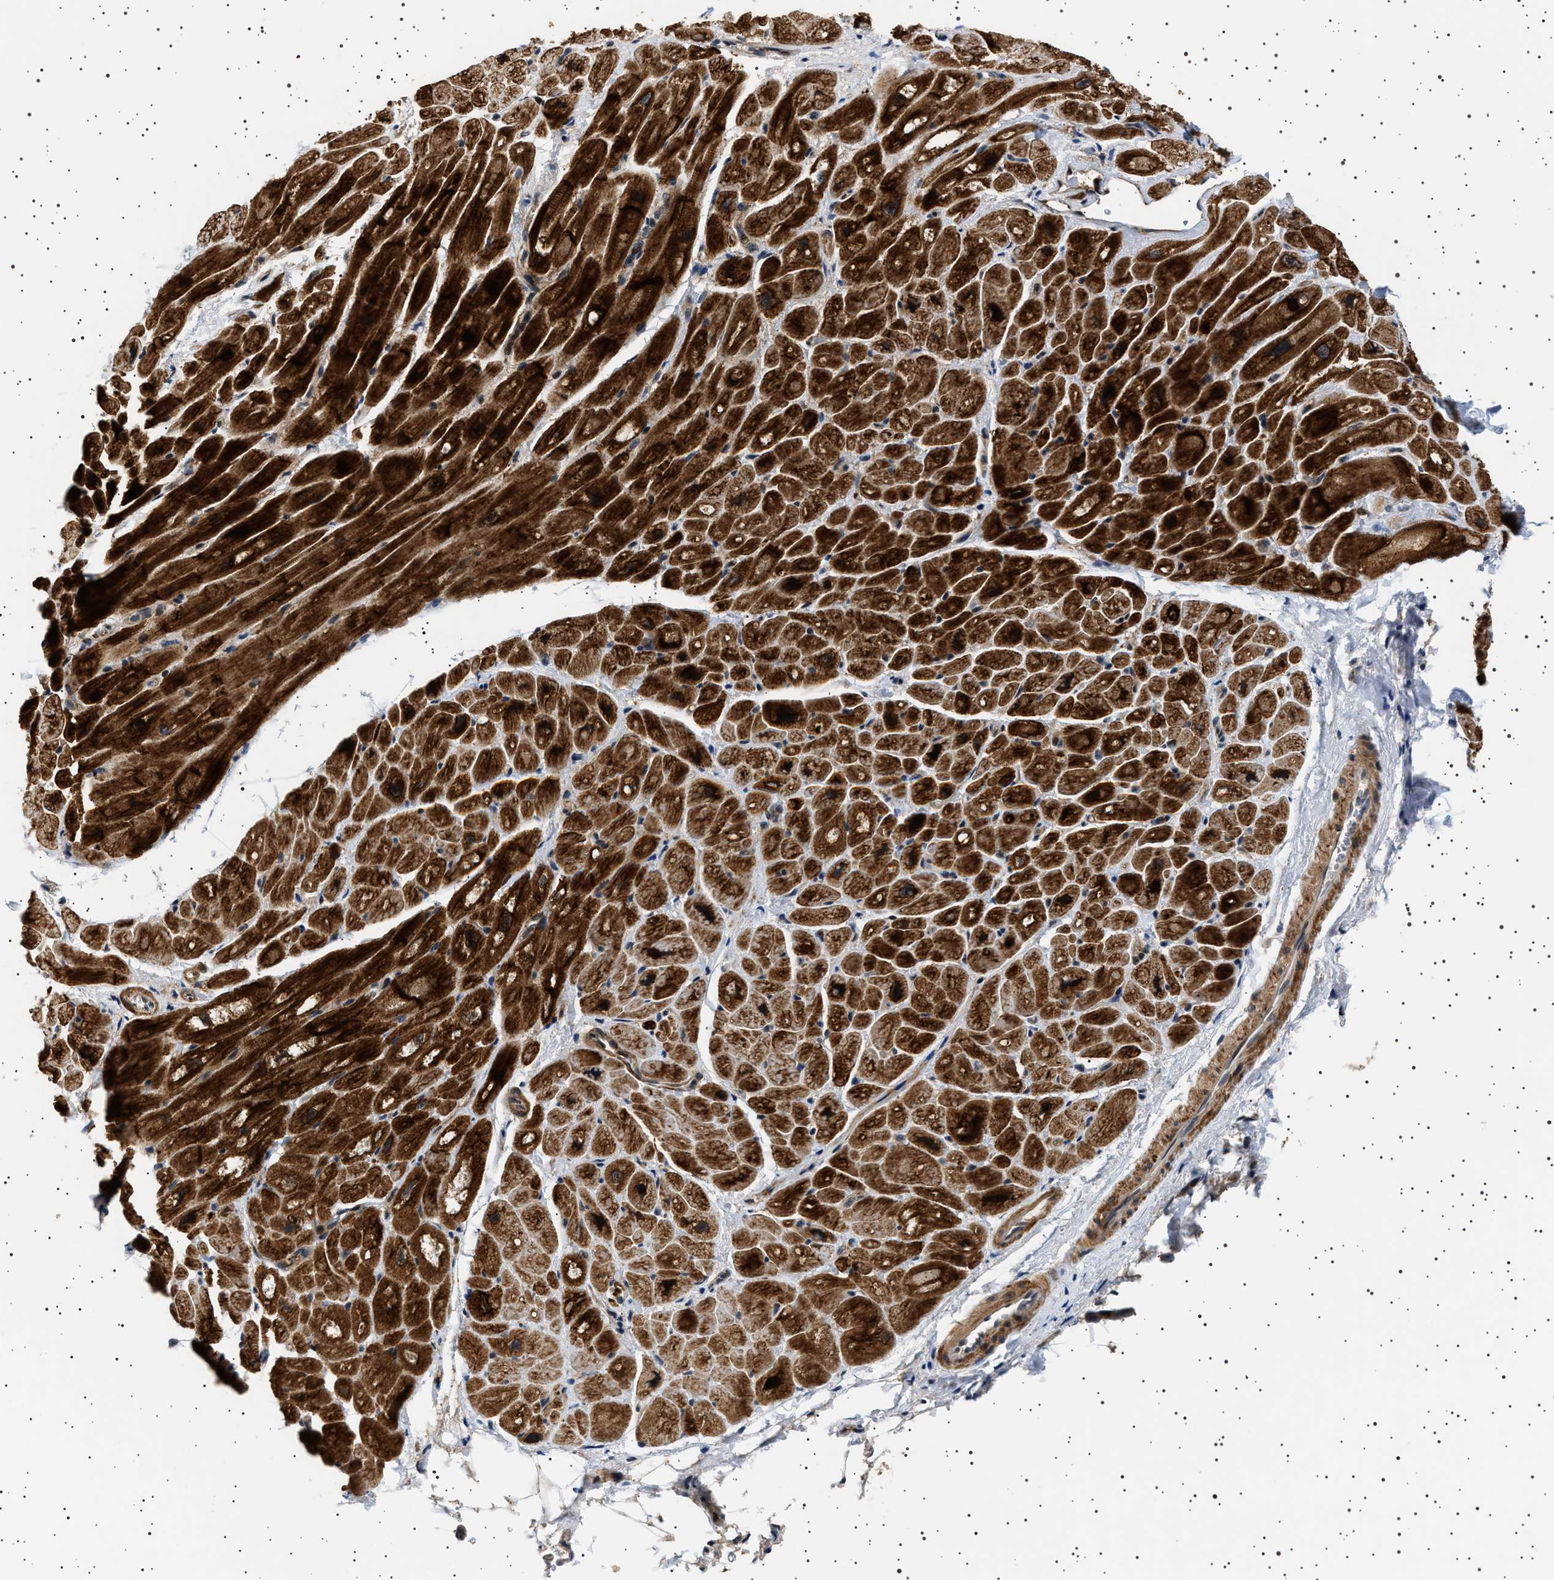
{"staining": {"intensity": "strong", "quantity": ">75%", "location": "cytoplasmic/membranous"}, "tissue": "heart muscle", "cell_type": "Cardiomyocytes", "image_type": "normal", "snomed": [{"axis": "morphology", "description": "Normal tissue, NOS"}, {"axis": "topography", "description": "Heart"}], "caption": "Brown immunohistochemical staining in benign human heart muscle shows strong cytoplasmic/membranous positivity in about >75% of cardiomyocytes.", "gene": "BAG3", "patient": {"sex": "male", "age": 49}}